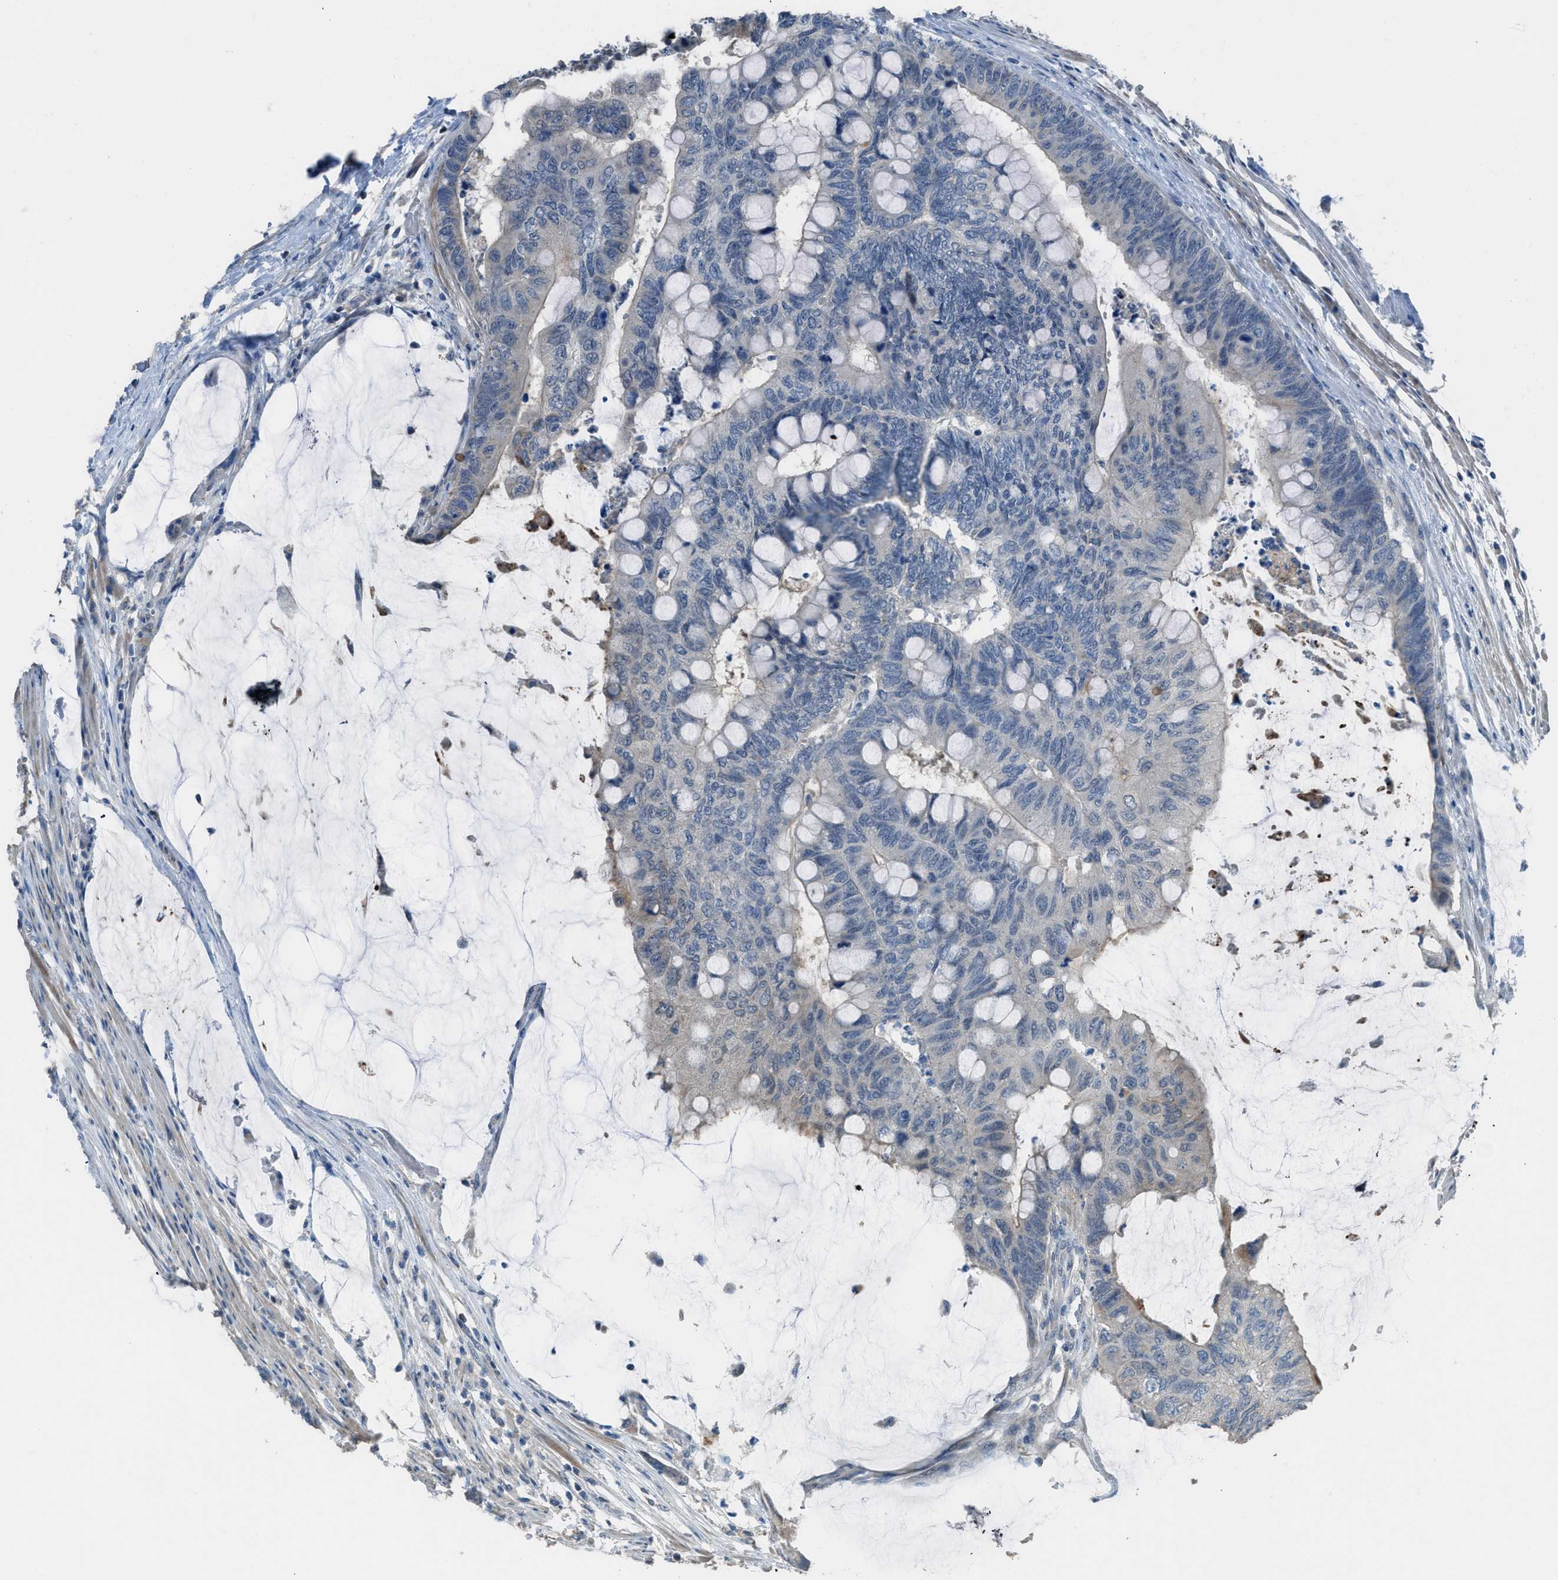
{"staining": {"intensity": "weak", "quantity": "<25%", "location": "cytoplasmic/membranous"}, "tissue": "colorectal cancer", "cell_type": "Tumor cells", "image_type": "cancer", "snomed": [{"axis": "morphology", "description": "Normal tissue, NOS"}, {"axis": "morphology", "description": "Adenocarcinoma, NOS"}, {"axis": "topography", "description": "Rectum"}], "caption": "Immunohistochemistry (IHC) image of neoplastic tissue: adenocarcinoma (colorectal) stained with DAB exhibits no significant protein positivity in tumor cells.", "gene": "TIMD4", "patient": {"sex": "male", "age": 92}}